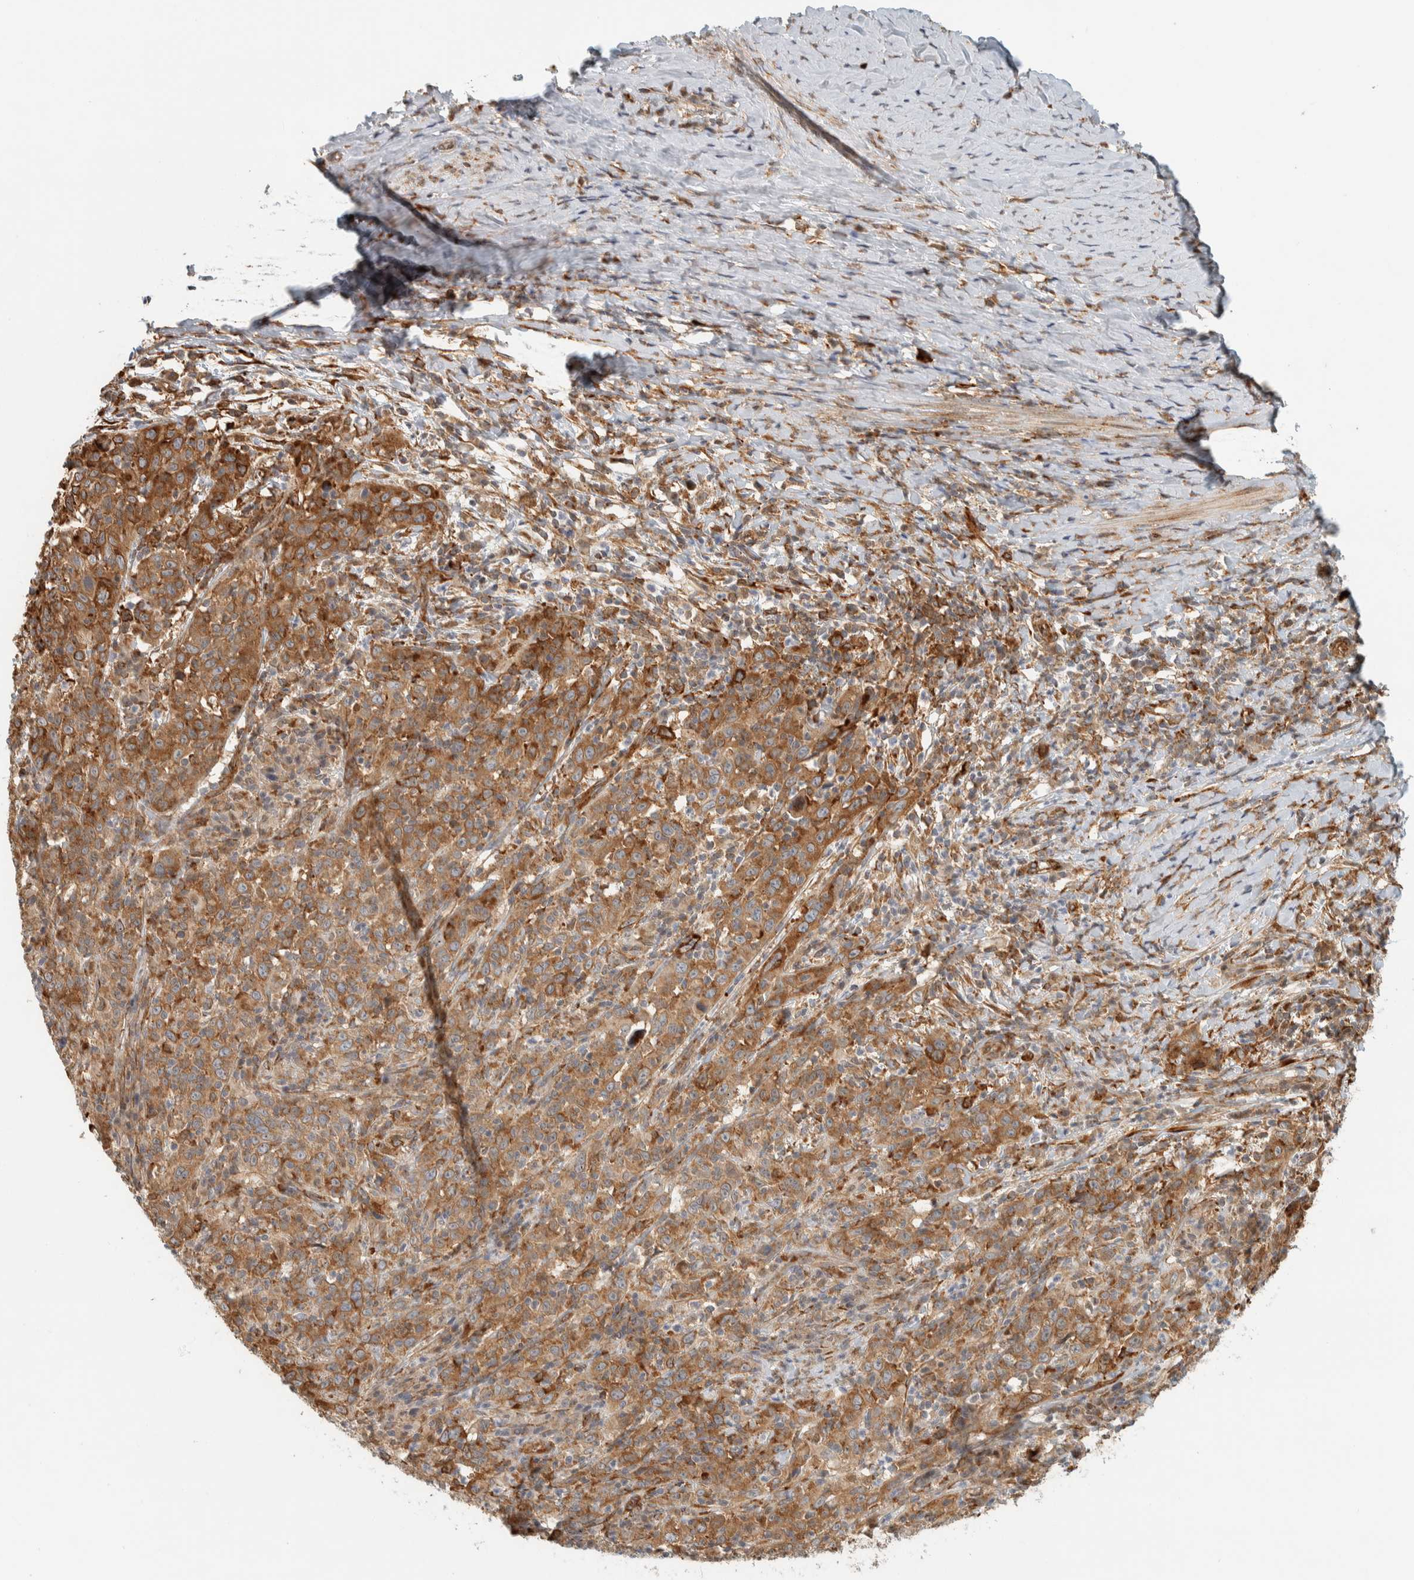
{"staining": {"intensity": "moderate", "quantity": ">75%", "location": "cytoplasmic/membranous"}, "tissue": "cervical cancer", "cell_type": "Tumor cells", "image_type": "cancer", "snomed": [{"axis": "morphology", "description": "Squamous cell carcinoma, NOS"}, {"axis": "topography", "description": "Cervix"}], "caption": "Immunohistochemical staining of cervical squamous cell carcinoma exhibits medium levels of moderate cytoplasmic/membranous expression in about >75% of tumor cells.", "gene": "LLGL2", "patient": {"sex": "female", "age": 46}}